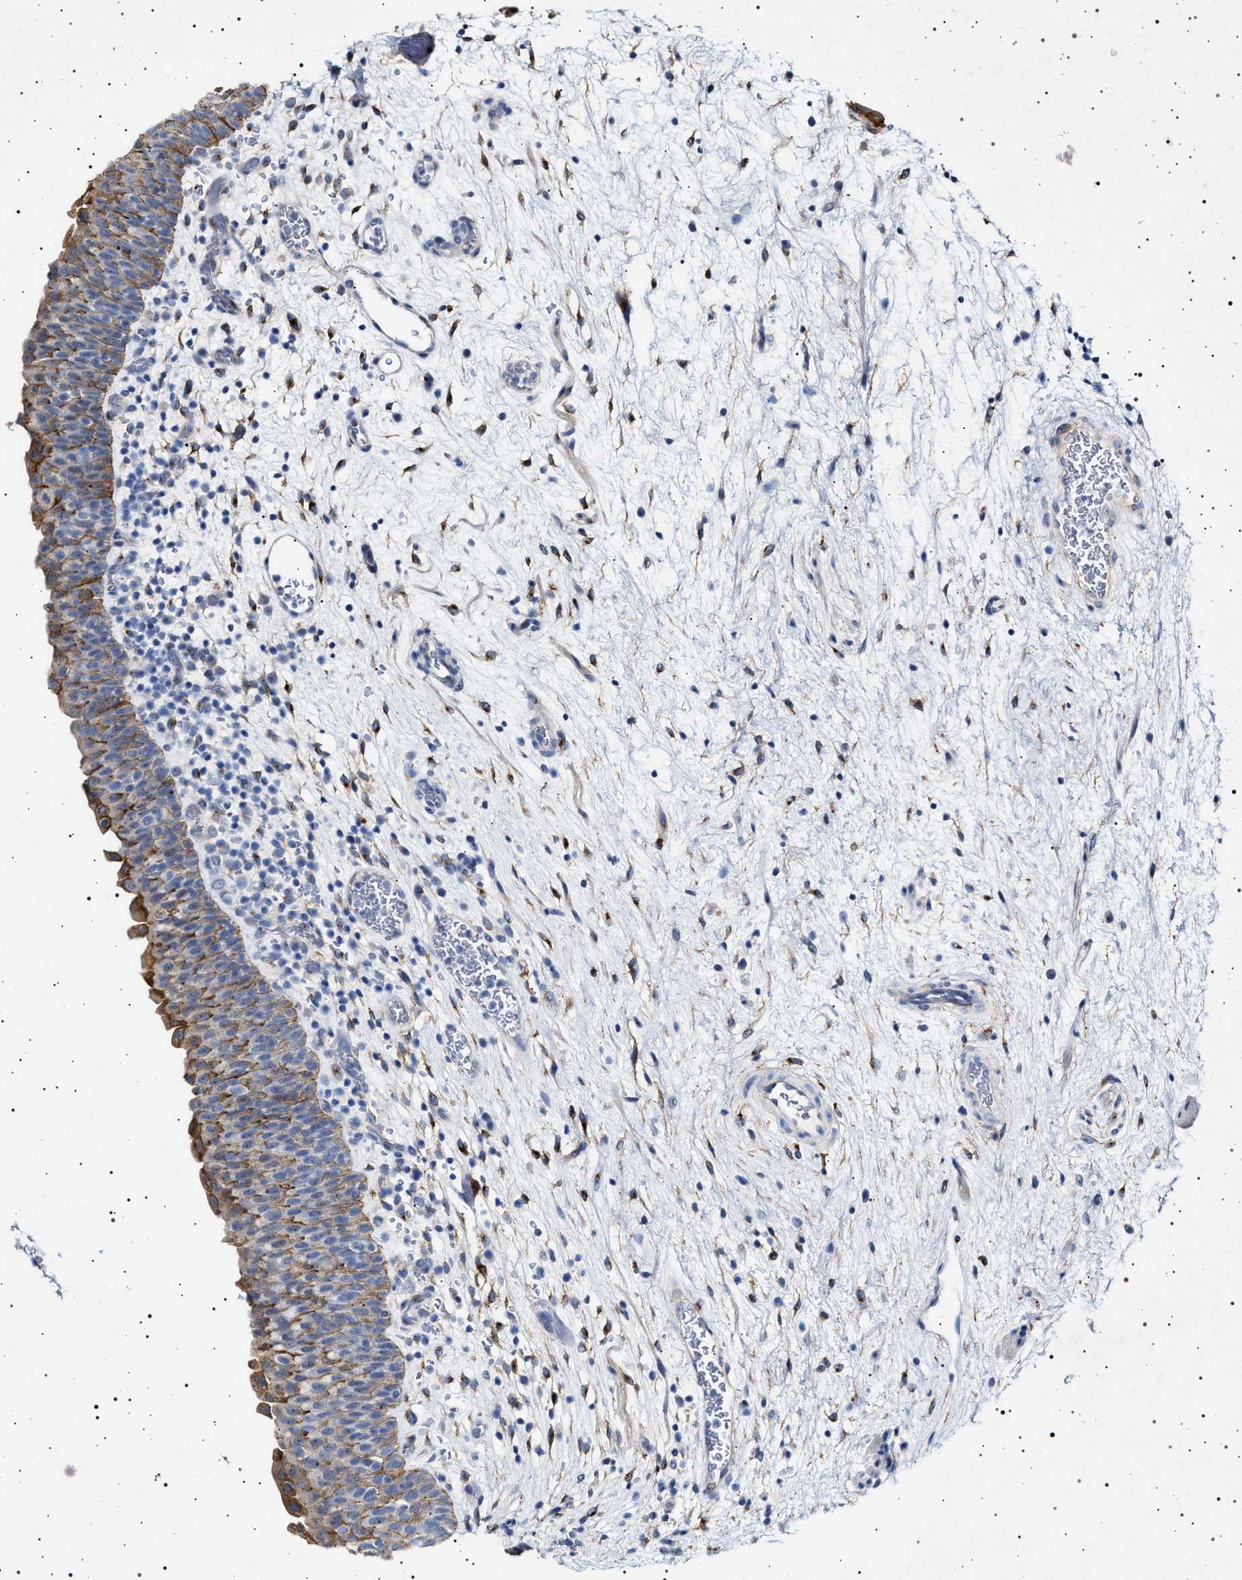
{"staining": {"intensity": "moderate", "quantity": ">75%", "location": "cytoplasmic/membranous"}, "tissue": "urinary bladder", "cell_type": "Urothelial cells", "image_type": "normal", "snomed": [{"axis": "morphology", "description": "Normal tissue, NOS"}, {"axis": "topography", "description": "Urinary bladder"}], "caption": "Immunohistochemistry (IHC) (DAB) staining of benign urinary bladder exhibits moderate cytoplasmic/membranous protein expression in approximately >75% of urothelial cells.", "gene": "NAALADL2", "patient": {"sex": "male", "age": 37}}